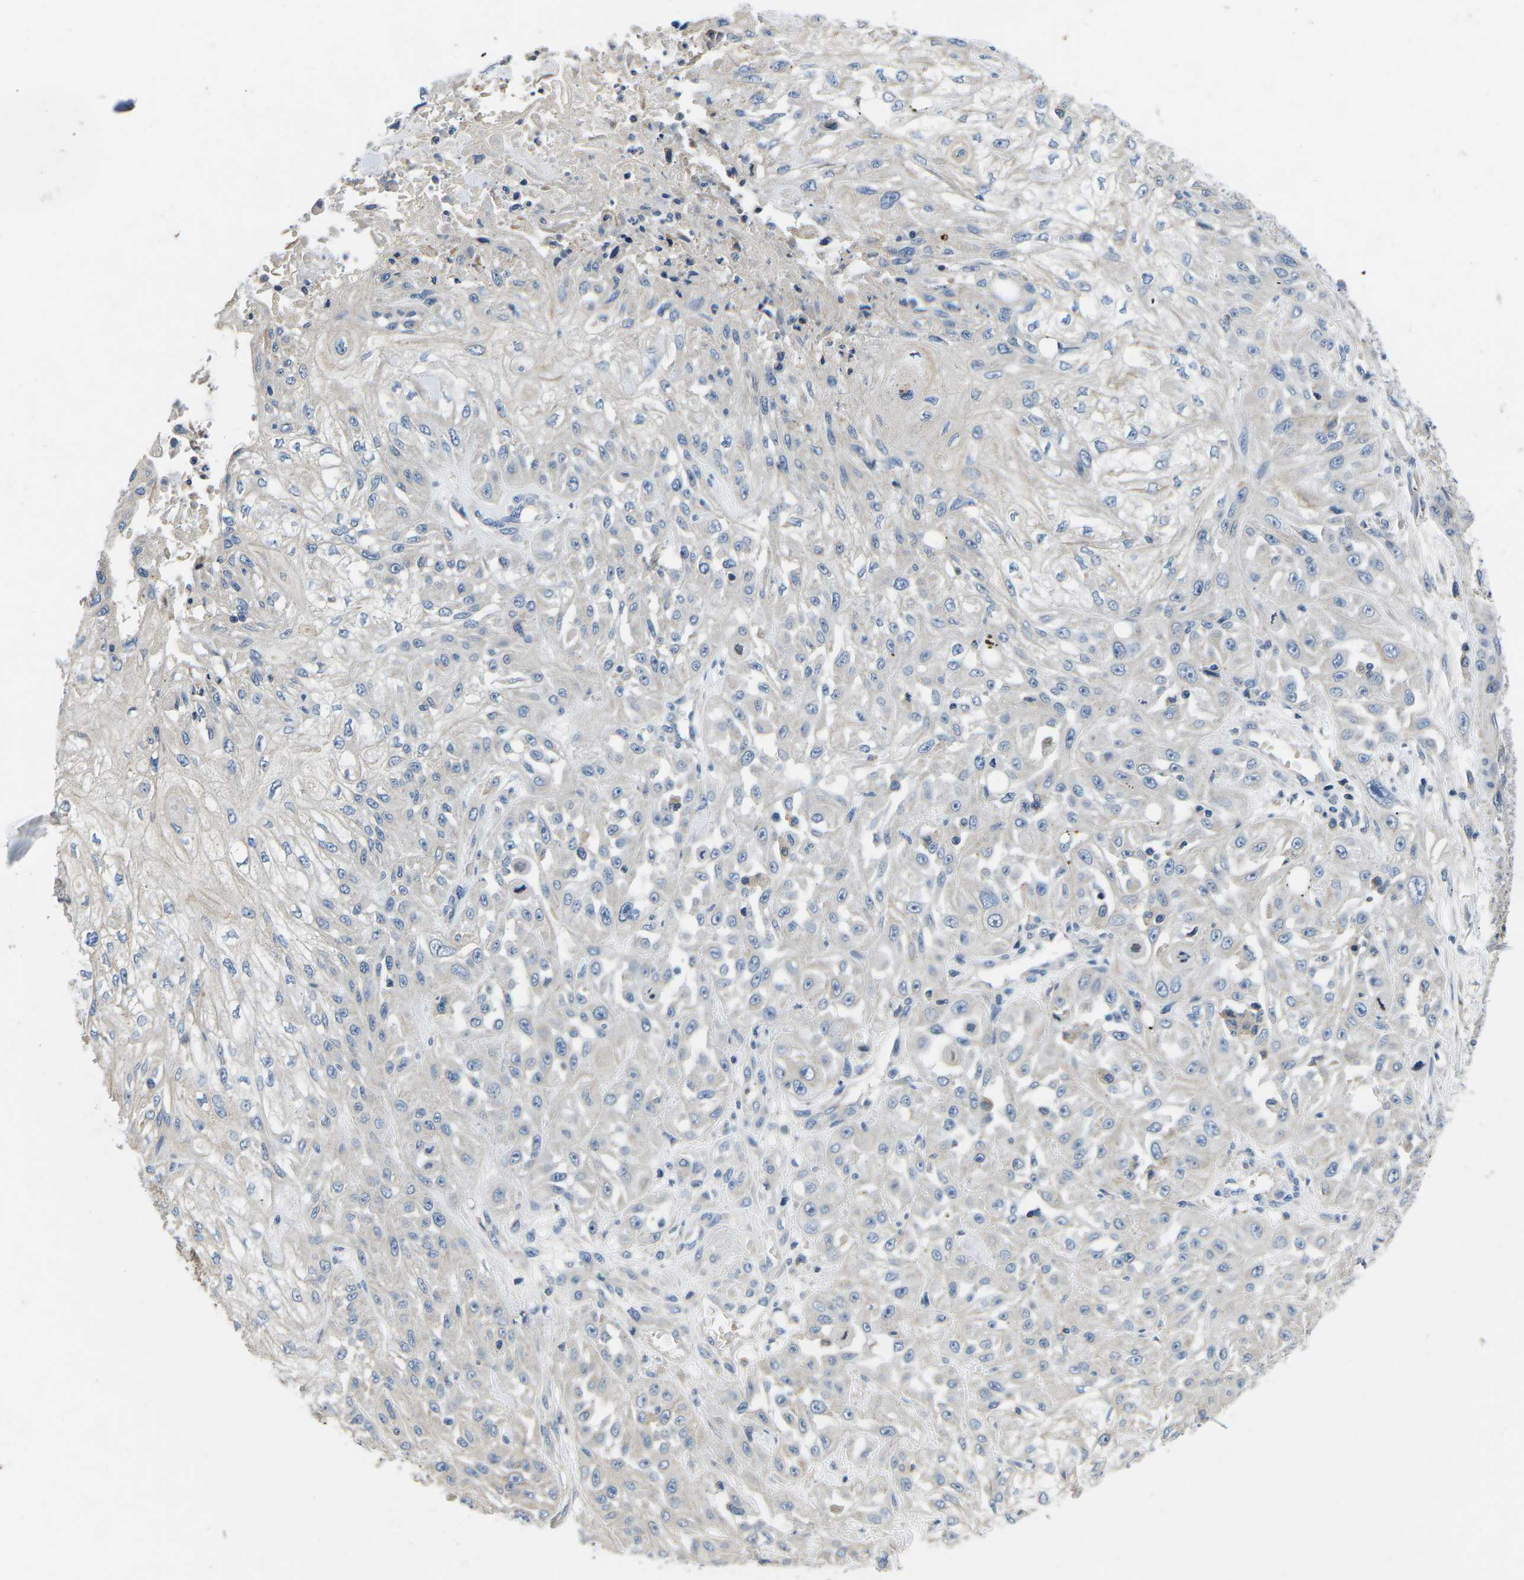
{"staining": {"intensity": "negative", "quantity": "none", "location": "none"}, "tissue": "skin cancer", "cell_type": "Tumor cells", "image_type": "cancer", "snomed": [{"axis": "morphology", "description": "Squamous cell carcinoma, NOS"}, {"axis": "morphology", "description": "Squamous cell carcinoma, metastatic, NOS"}, {"axis": "topography", "description": "Skin"}, {"axis": "topography", "description": "Lymph node"}], "caption": "Tumor cells are negative for protein expression in human skin metastatic squamous cell carcinoma.", "gene": "PDCD6IP", "patient": {"sex": "male", "age": 75}}